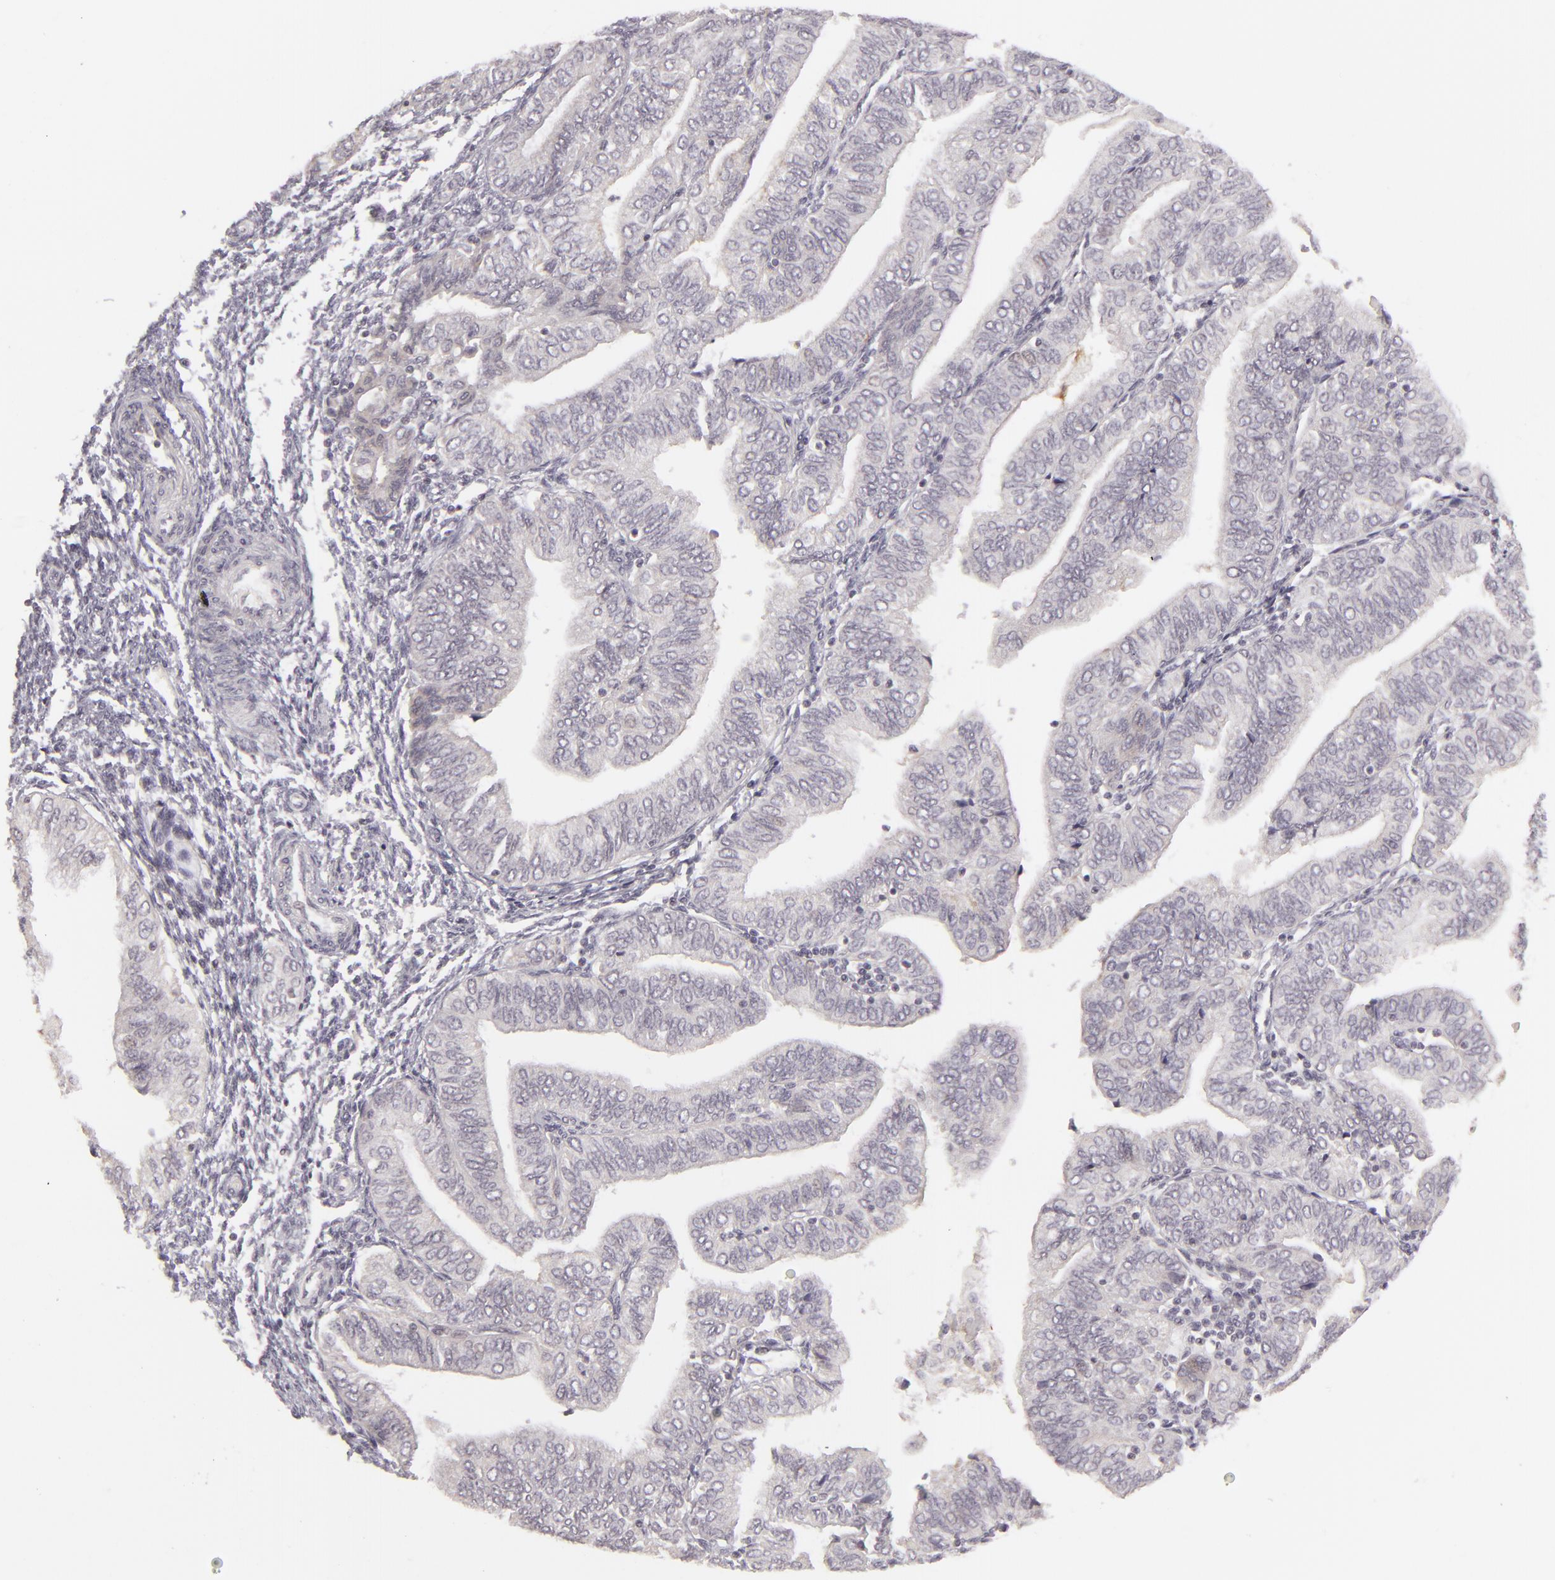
{"staining": {"intensity": "negative", "quantity": "none", "location": "none"}, "tissue": "endometrial cancer", "cell_type": "Tumor cells", "image_type": "cancer", "snomed": [{"axis": "morphology", "description": "Adenocarcinoma, NOS"}, {"axis": "topography", "description": "Endometrium"}], "caption": "Tumor cells are negative for protein expression in human endometrial adenocarcinoma.", "gene": "SIX1", "patient": {"sex": "female", "age": 51}}